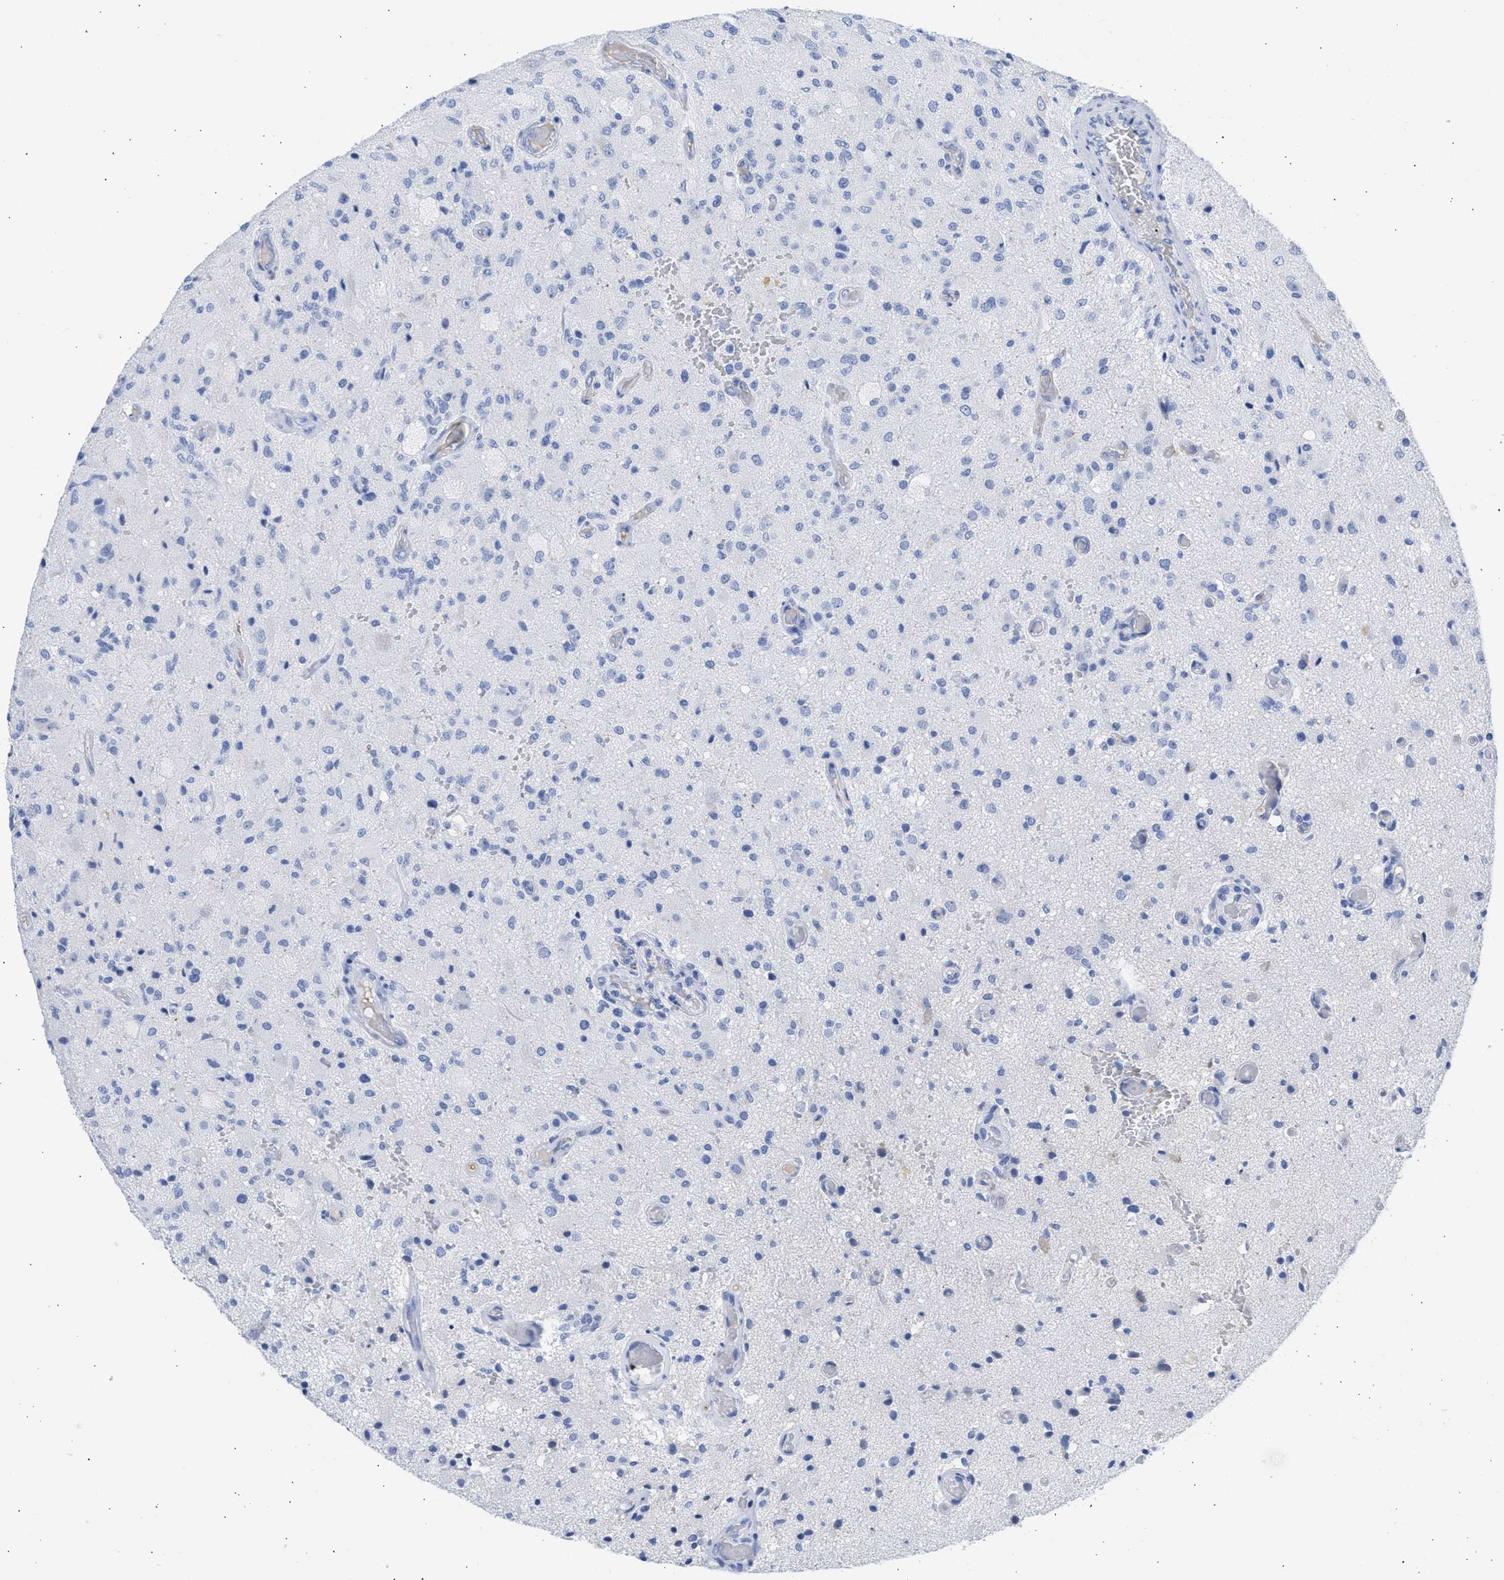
{"staining": {"intensity": "negative", "quantity": "none", "location": "none"}, "tissue": "glioma", "cell_type": "Tumor cells", "image_type": "cancer", "snomed": [{"axis": "morphology", "description": "Normal tissue, NOS"}, {"axis": "morphology", "description": "Glioma, malignant, High grade"}, {"axis": "topography", "description": "Cerebral cortex"}], "caption": "Tumor cells show no significant expression in glioma.", "gene": "RSPH1", "patient": {"sex": "male", "age": 77}}